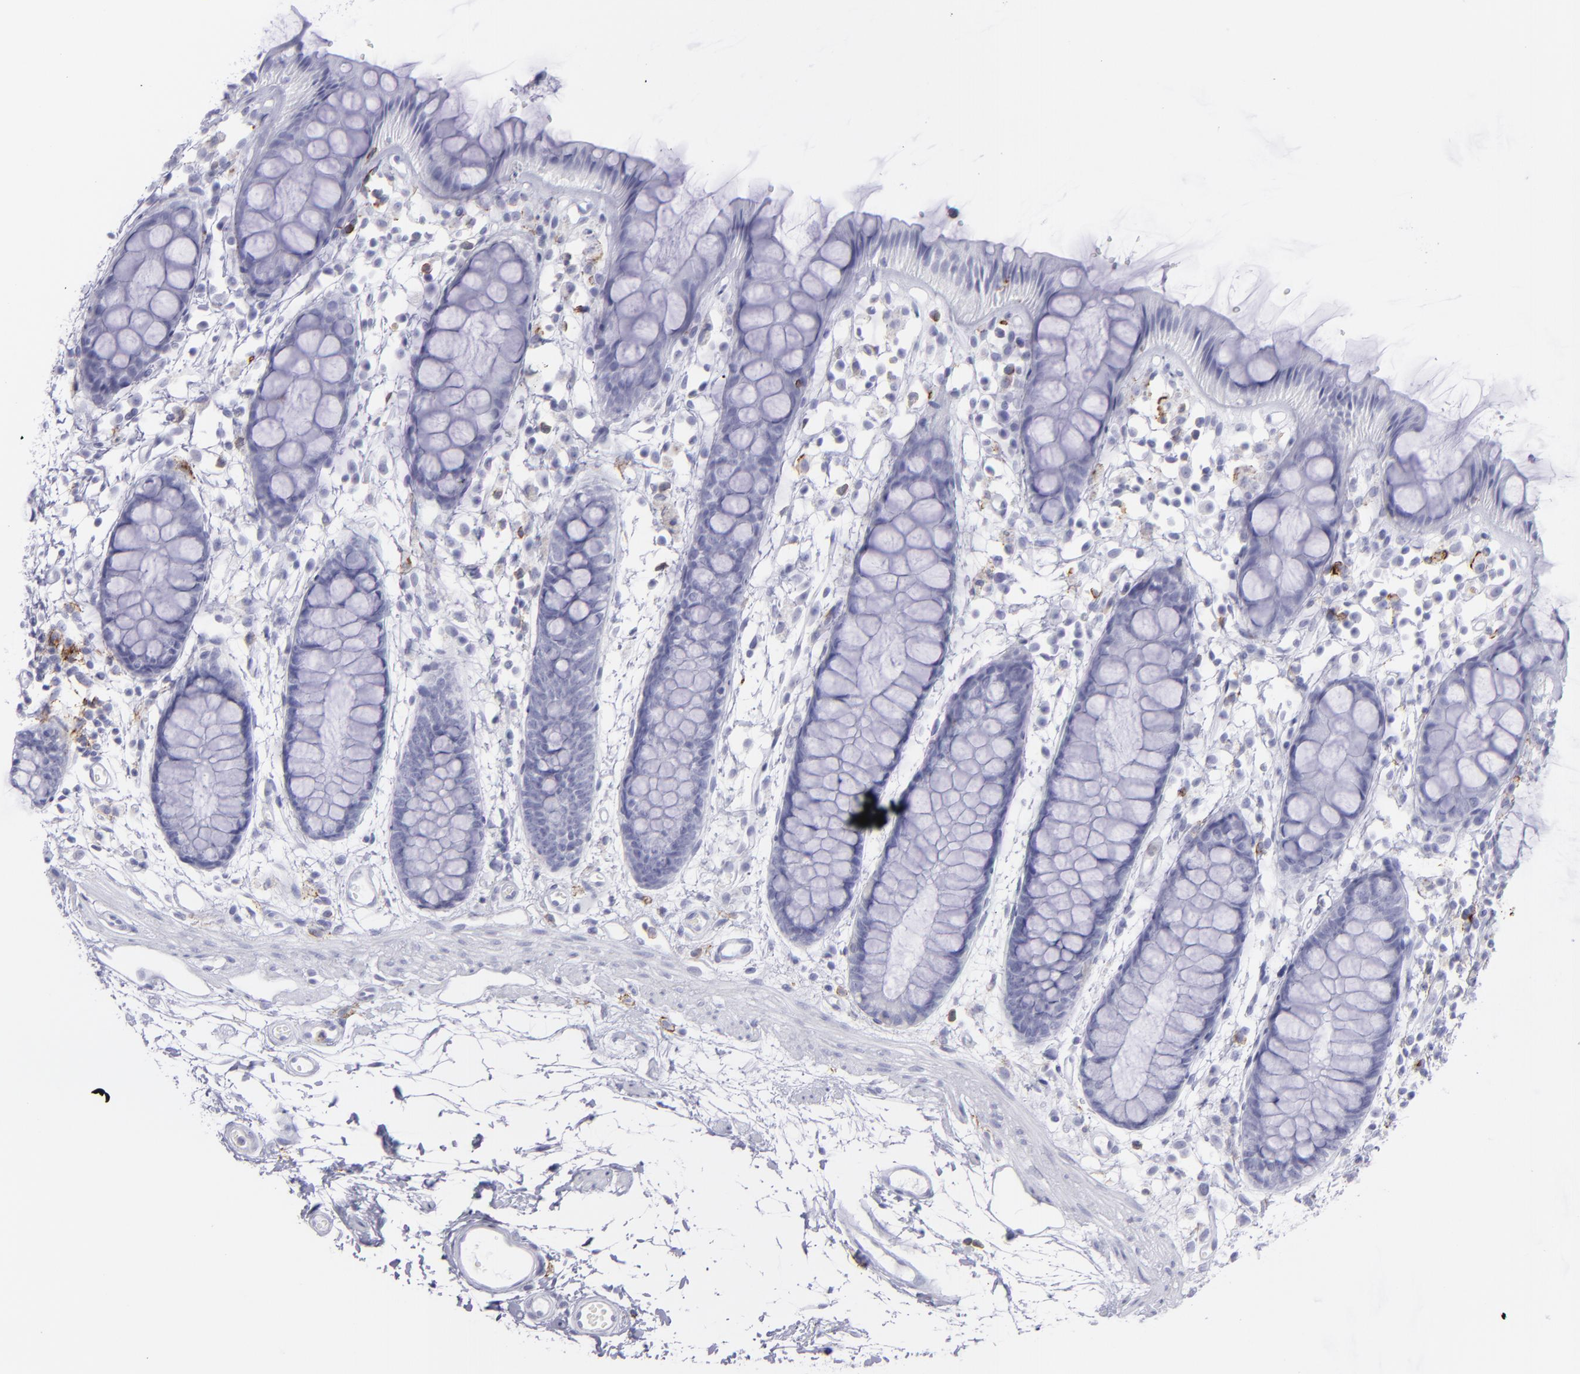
{"staining": {"intensity": "negative", "quantity": "none", "location": "none"}, "tissue": "rectum", "cell_type": "Glandular cells", "image_type": "normal", "snomed": [{"axis": "morphology", "description": "Normal tissue, NOS"}, {"axis": "topography", "description": "Rectum"}], "caption": "A high-resolution photomicrograph shows IHC staining of benign rectum, which reveals no significant staining in glandular cells.", "gene": "SELPLG", "patient": {"sex": "female", "age": 66}}